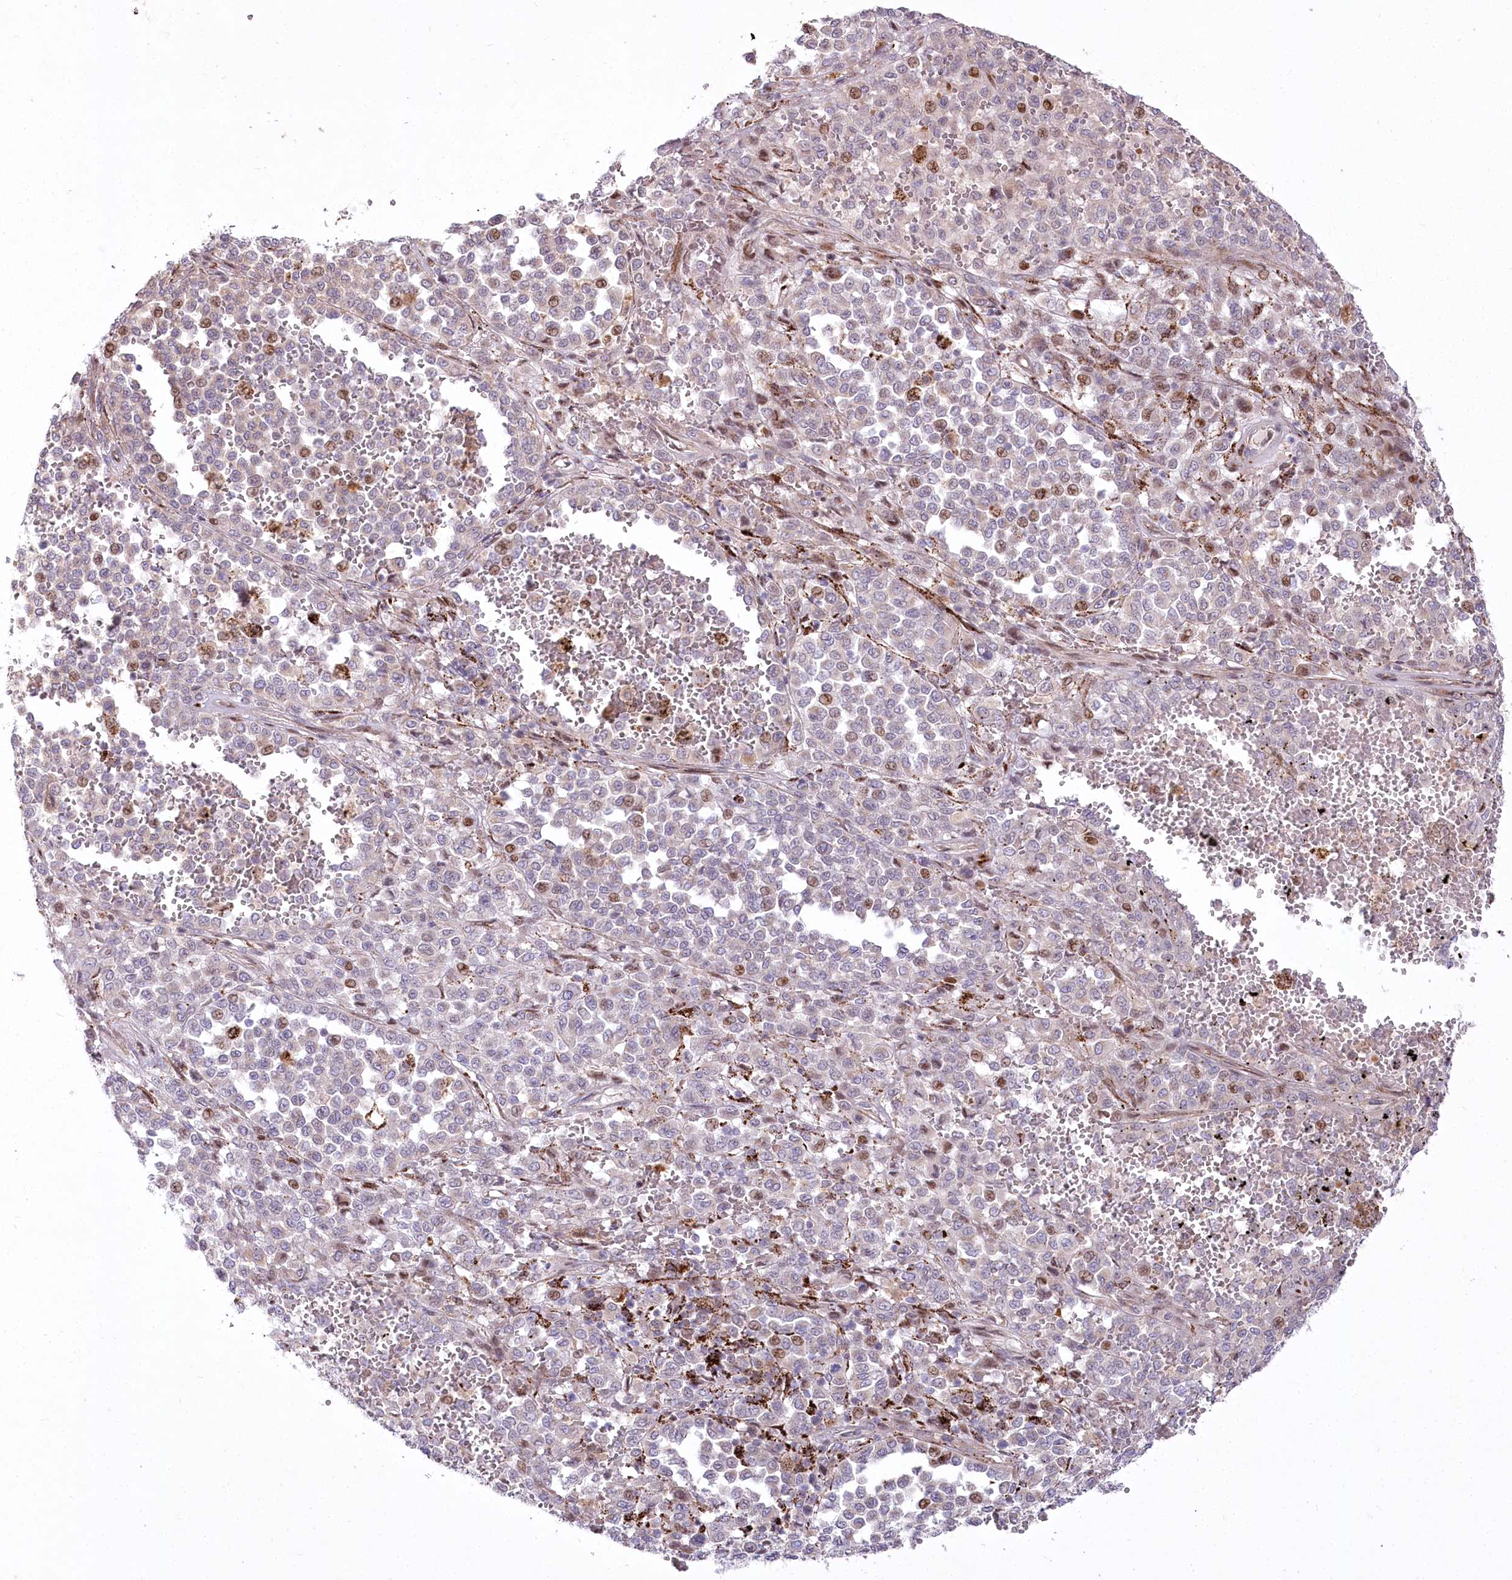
{"staining": {"intensity": "moderate", "quantity": "<25%", "location": "nuclear"}, "tissue": "melanoma", "cell_type": "Tumor cells", "image_type": "cancer", "snomed": [{"axis": "morphology", "description": "Malignant melanoma, Metastatic site"}, {"axis": "topography", "description": "Pancreas"}], "caption": "IHC image of human melanoma stained for a protein (brown), which shows low levels of moderate nuclear positivity in approximately <25% of tumor cells.", "gene": "CEP164", "patient": {"sex": "female", "age": 30}}